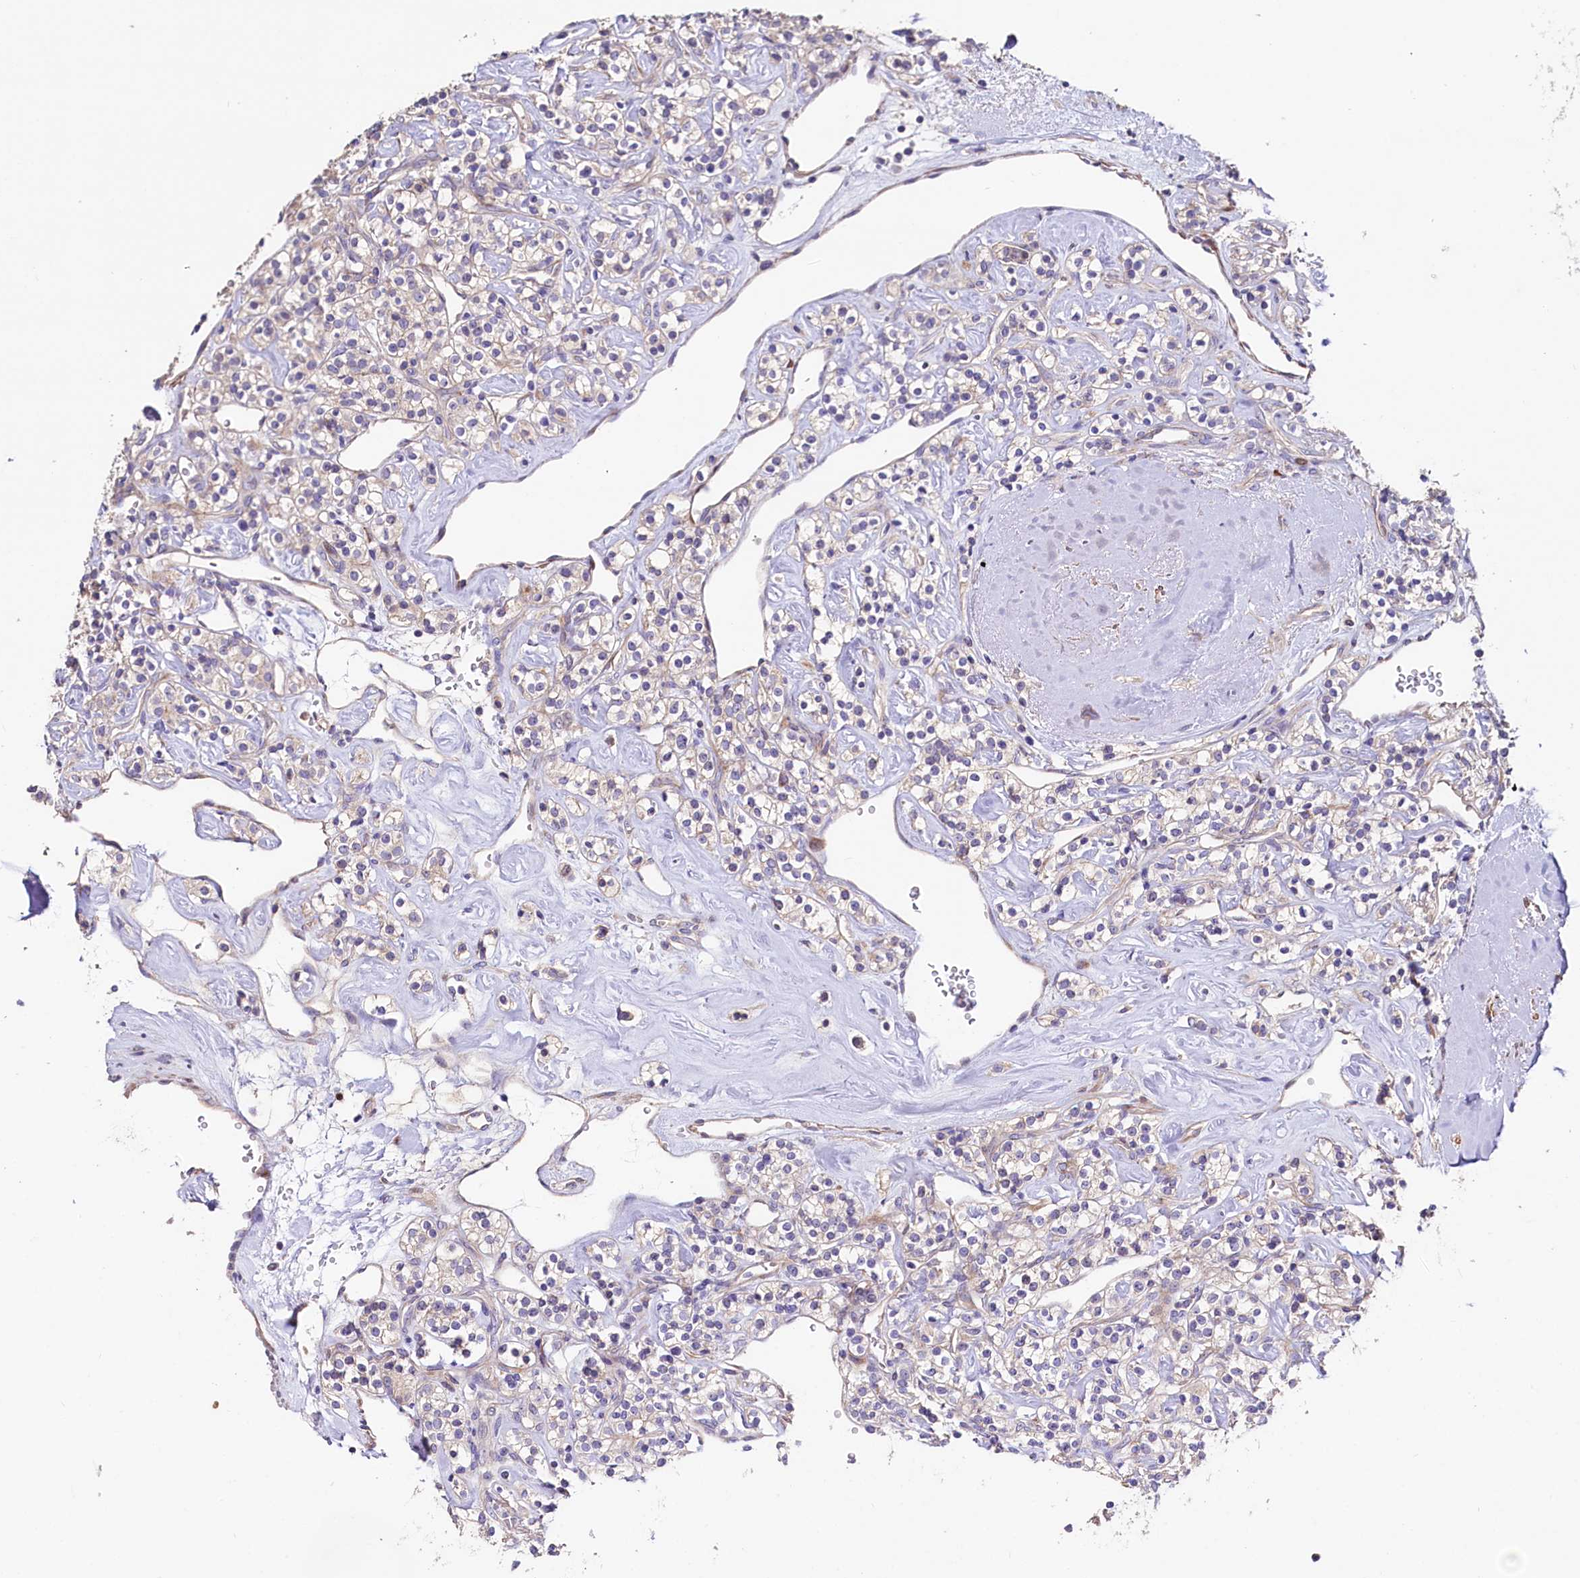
{"staining": {"intensity": "weak", "quantity": "<25%", "location": "cytoplasmic/membranous"}, "tissue": "renal cancer", "cell_type": "Tumor cells", "image_type": "cancer", "snomed": [{"axis": "morphology", "description": "Adenocarcinoma, NOS"}, {"axis": "topography", "description": "Kidney"}], "caption": "An image of adenocarcinoma (renal) stained for a protein exhibits no brown staining in tumor cells. (DAB immunohistochemistry (IHC) visualized using brightfield microscopy, high magnification).", "gene": "WNT8A", "patient": {"sex": "male", "age": 77}}